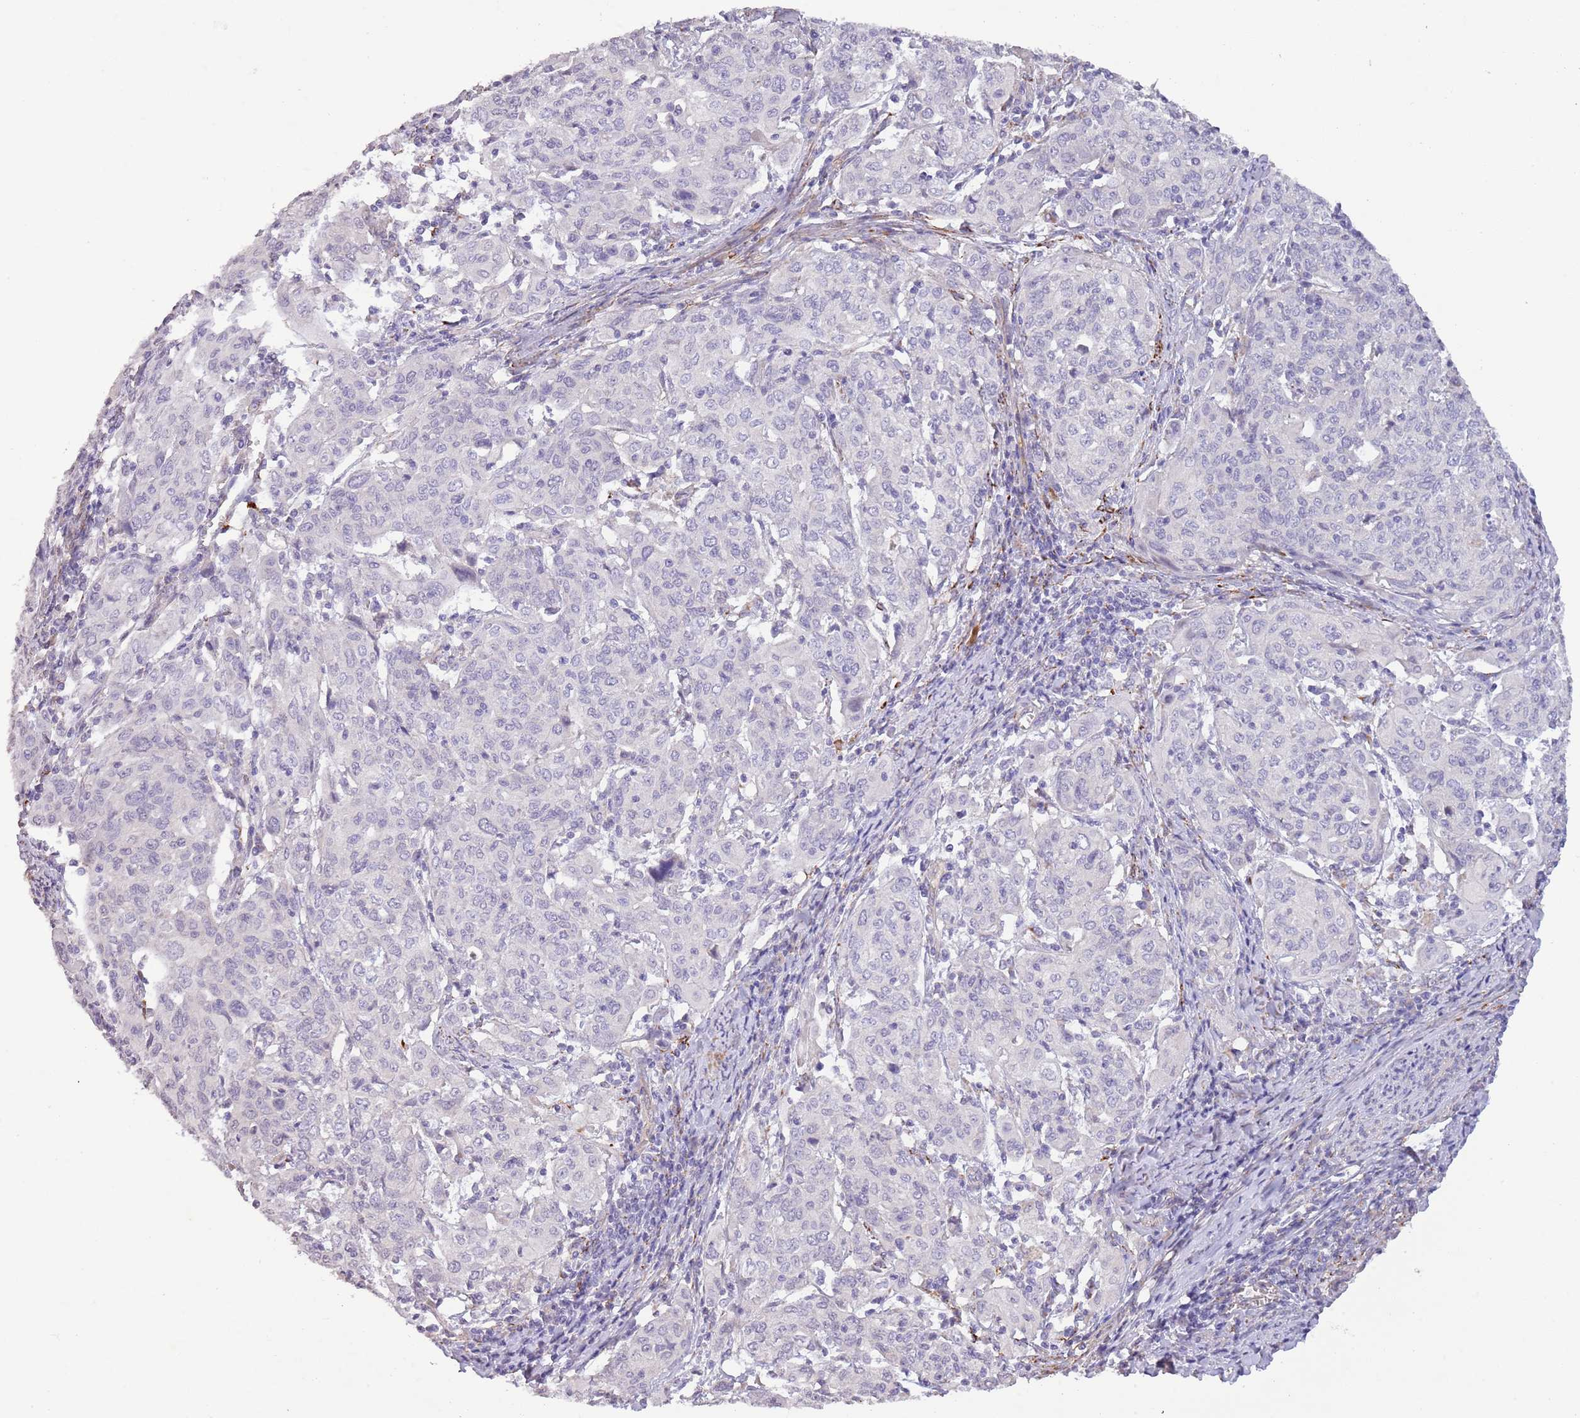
{"staining": {"intensity": "negative", "quantity": "none", "location": "none"}, "tissue": "cervical cancer", "cell_type": "Tumor cells", "image_type": "cancer", "snomed": [{"axis": "morphology", "description": "Squamous cell carcinoma, NOS"}, {"axis": "topography", "description": "Cervix"}], "caption": "Image shows no protein positivity in tumor cells of cervical cancer tissue.", "gene": "ZNF658", "patient": {"sex": "female", "age": 67}}